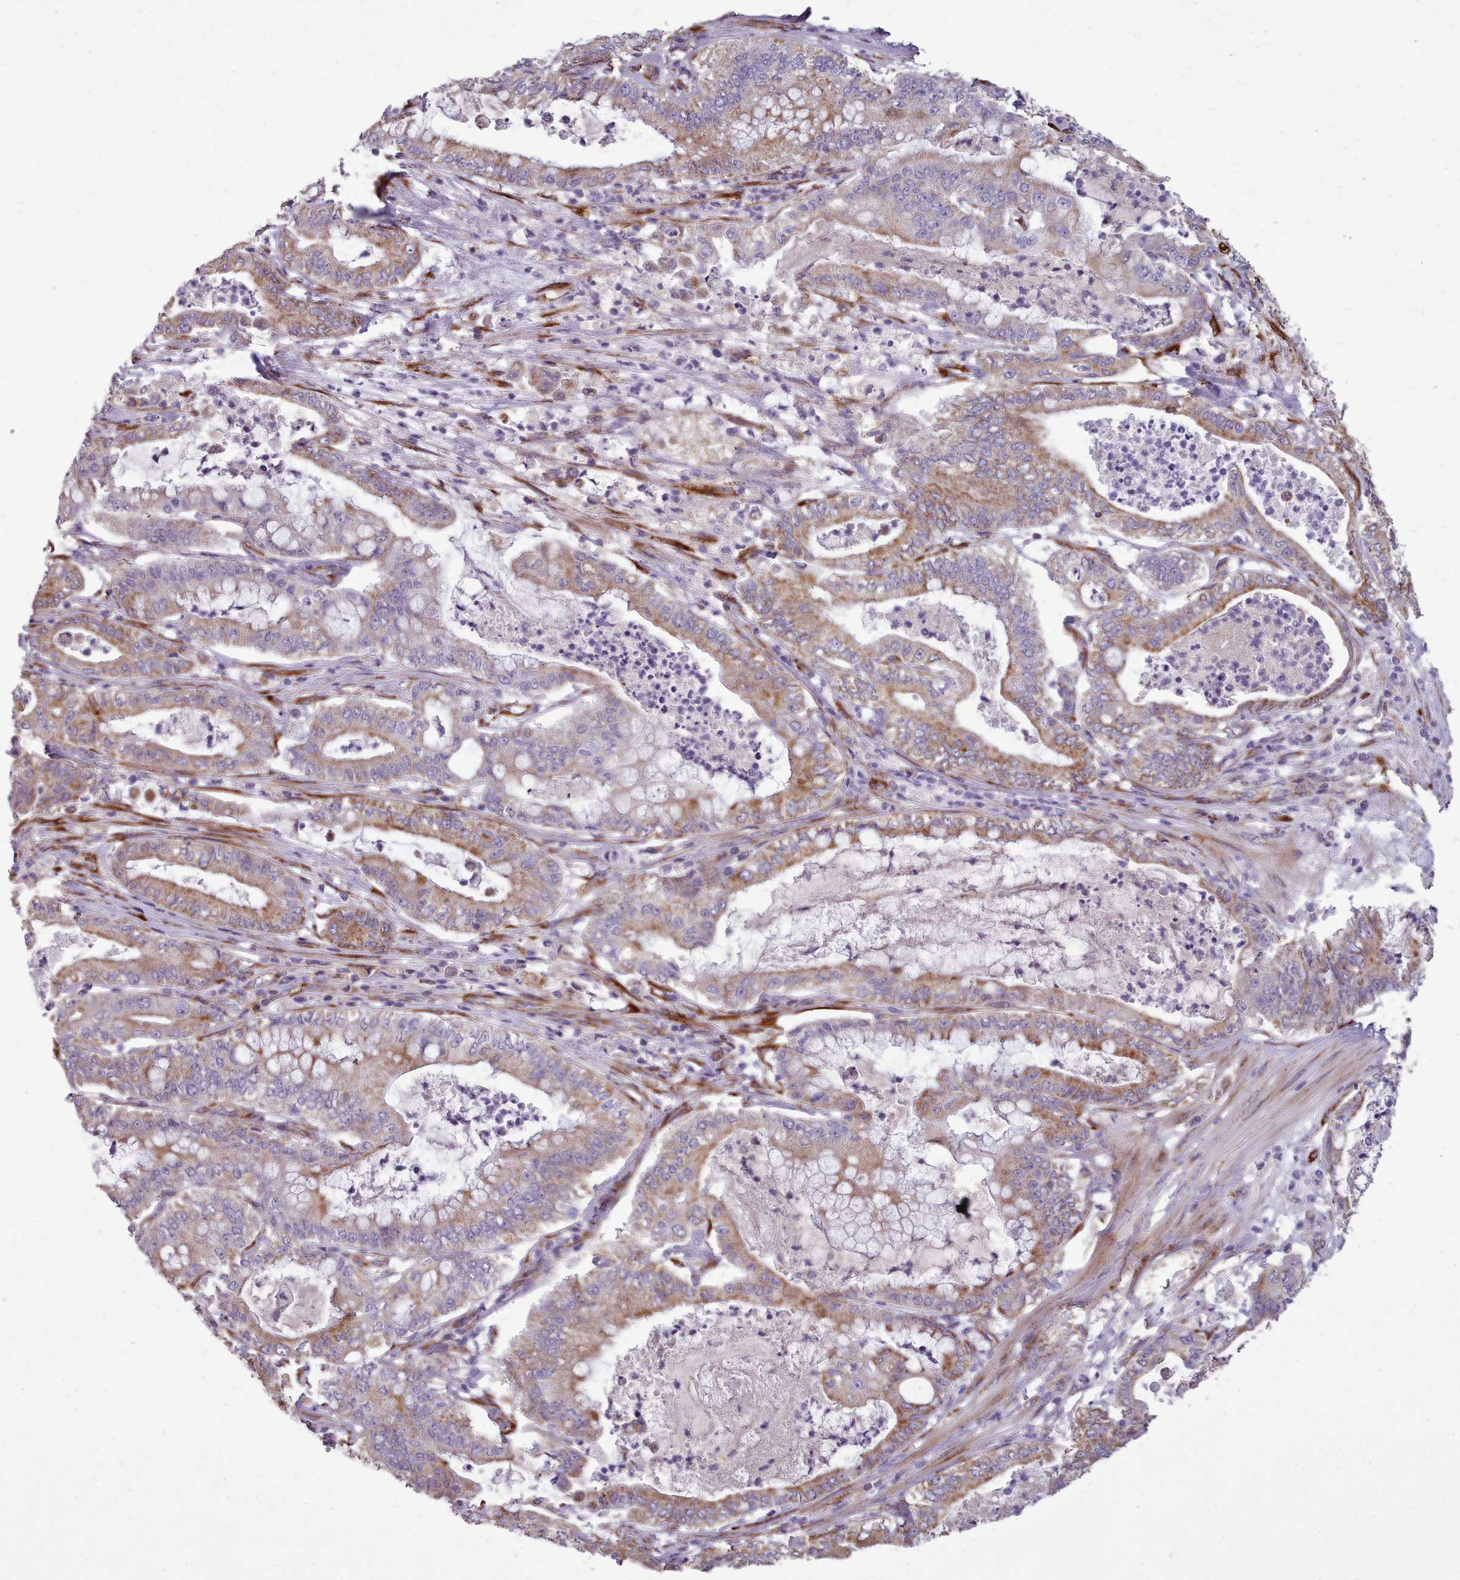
{"staining": {"intensity": "moderate", "quantity": "25%-75%", "location": "cytoplasmic/membranous"}, "tissue": "pancreatic cancer", "cell_type": "Tumor cells", "image_type": "cancer", "snomed": [{"axis": "morphology", "description": "Adenocarcinoma, NOS"}, {"axis": "topography", "description": "Pancreas"}], "caption": "Immunohistochemical staining of human pancreatic cancer exhibits medium levels of moderate cytoplasmic/membranous expression in about 25%-75% of tumor cells.", "gene": "FKBP10", "patient": {"sex": "male", "age": 71}}